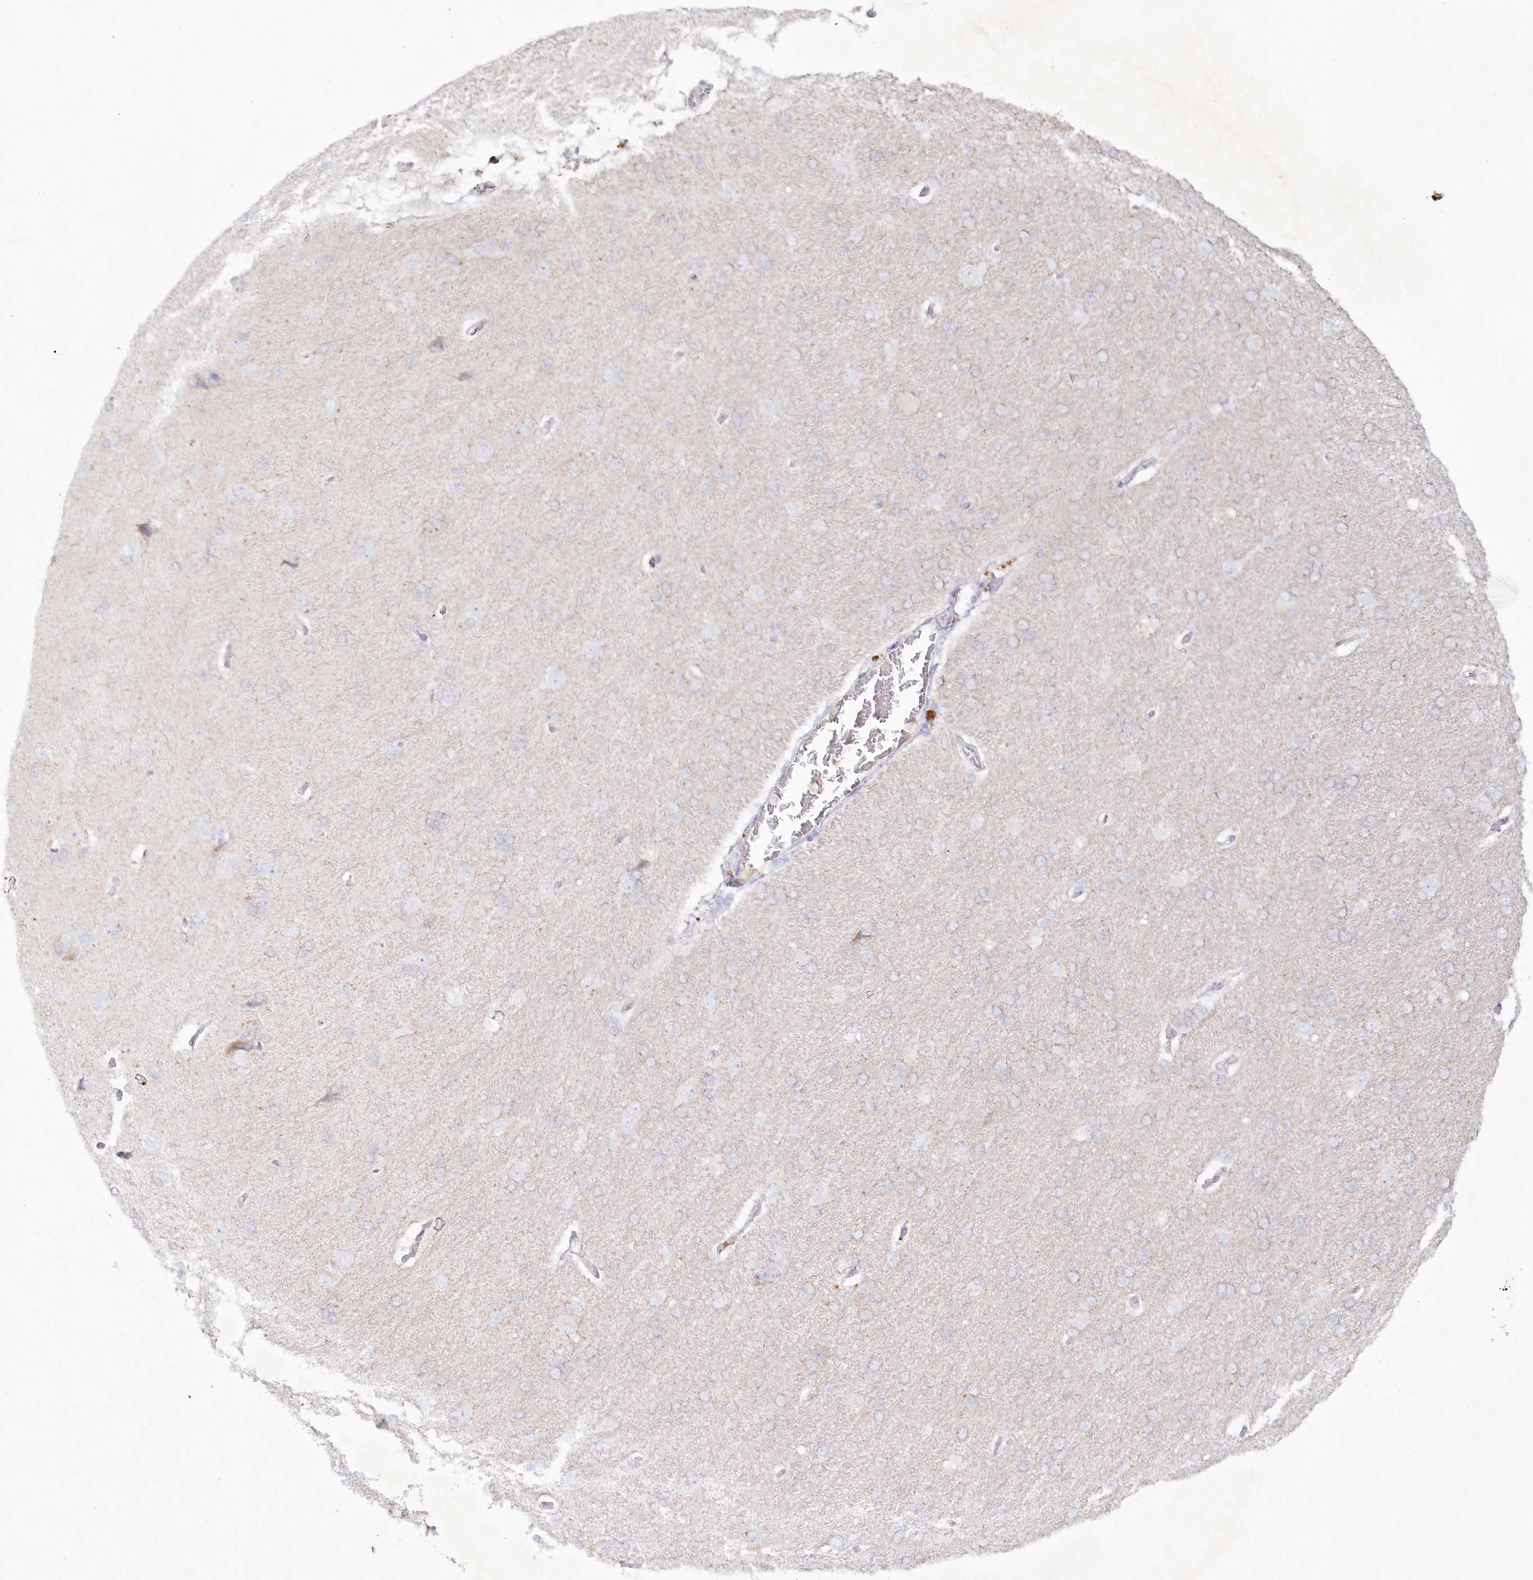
{"staining": {"intensity": "negative", "quantity": "none", "location": "none"}, "tissue": "cerebral cortex", "cell_type": "Endothelial cells", "image_type": "normal", "snomed": [{"axis": "morphology", "description": "Normal tissue, NOS"}, {"axis": "topography", "description": "Cerebral cortex"}], "caption": "Protein analysis of unremarkable cerebral cortex reveals no significant staining in endothelial cells.", "gene": "PSAPL1", "patient": {"sex": "male", "age": 62}}